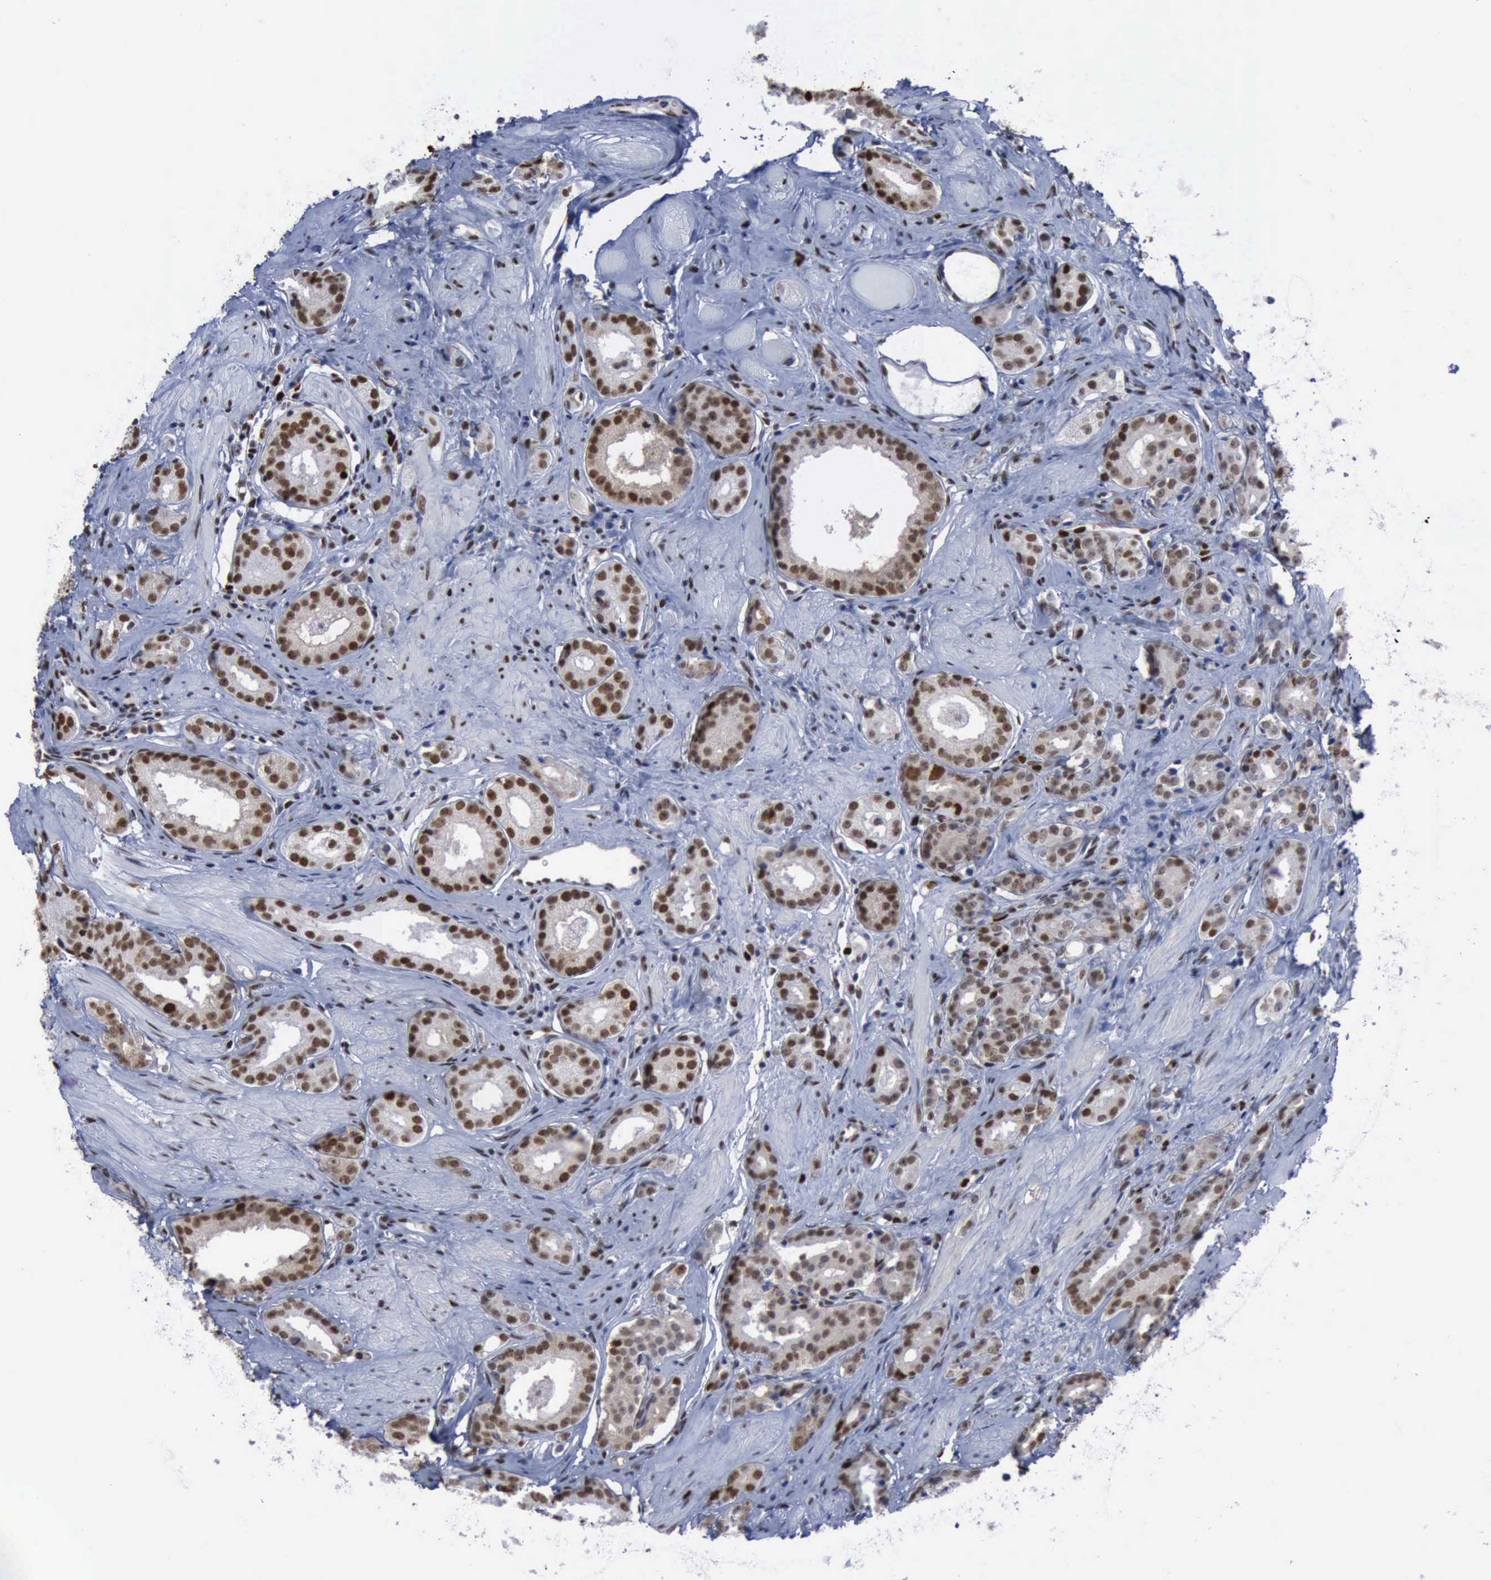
{"staining": {"intensity": "strong", "quantity": ">75%", "location": "nuclear"}, "tissue": "prostate cancer", "cell_type": "Tumor cells", "image_type": "cancer", "snomed": [{"axis": "morphology", "description": "Adenocarcinoma, Medium grade"}, {"axis": "topography", "description": "Prostate"}], "caption": "Brown immunohistochemical staining in prostate medium-grade adenocarcinoma reveals strong nuclear positivity in approximately >75% of tumor cells. Ihc stains the protein in brown and the nuclei are stained blue.", "gene": "PCNA", "patient": {"sex": "male", "age": 53}}